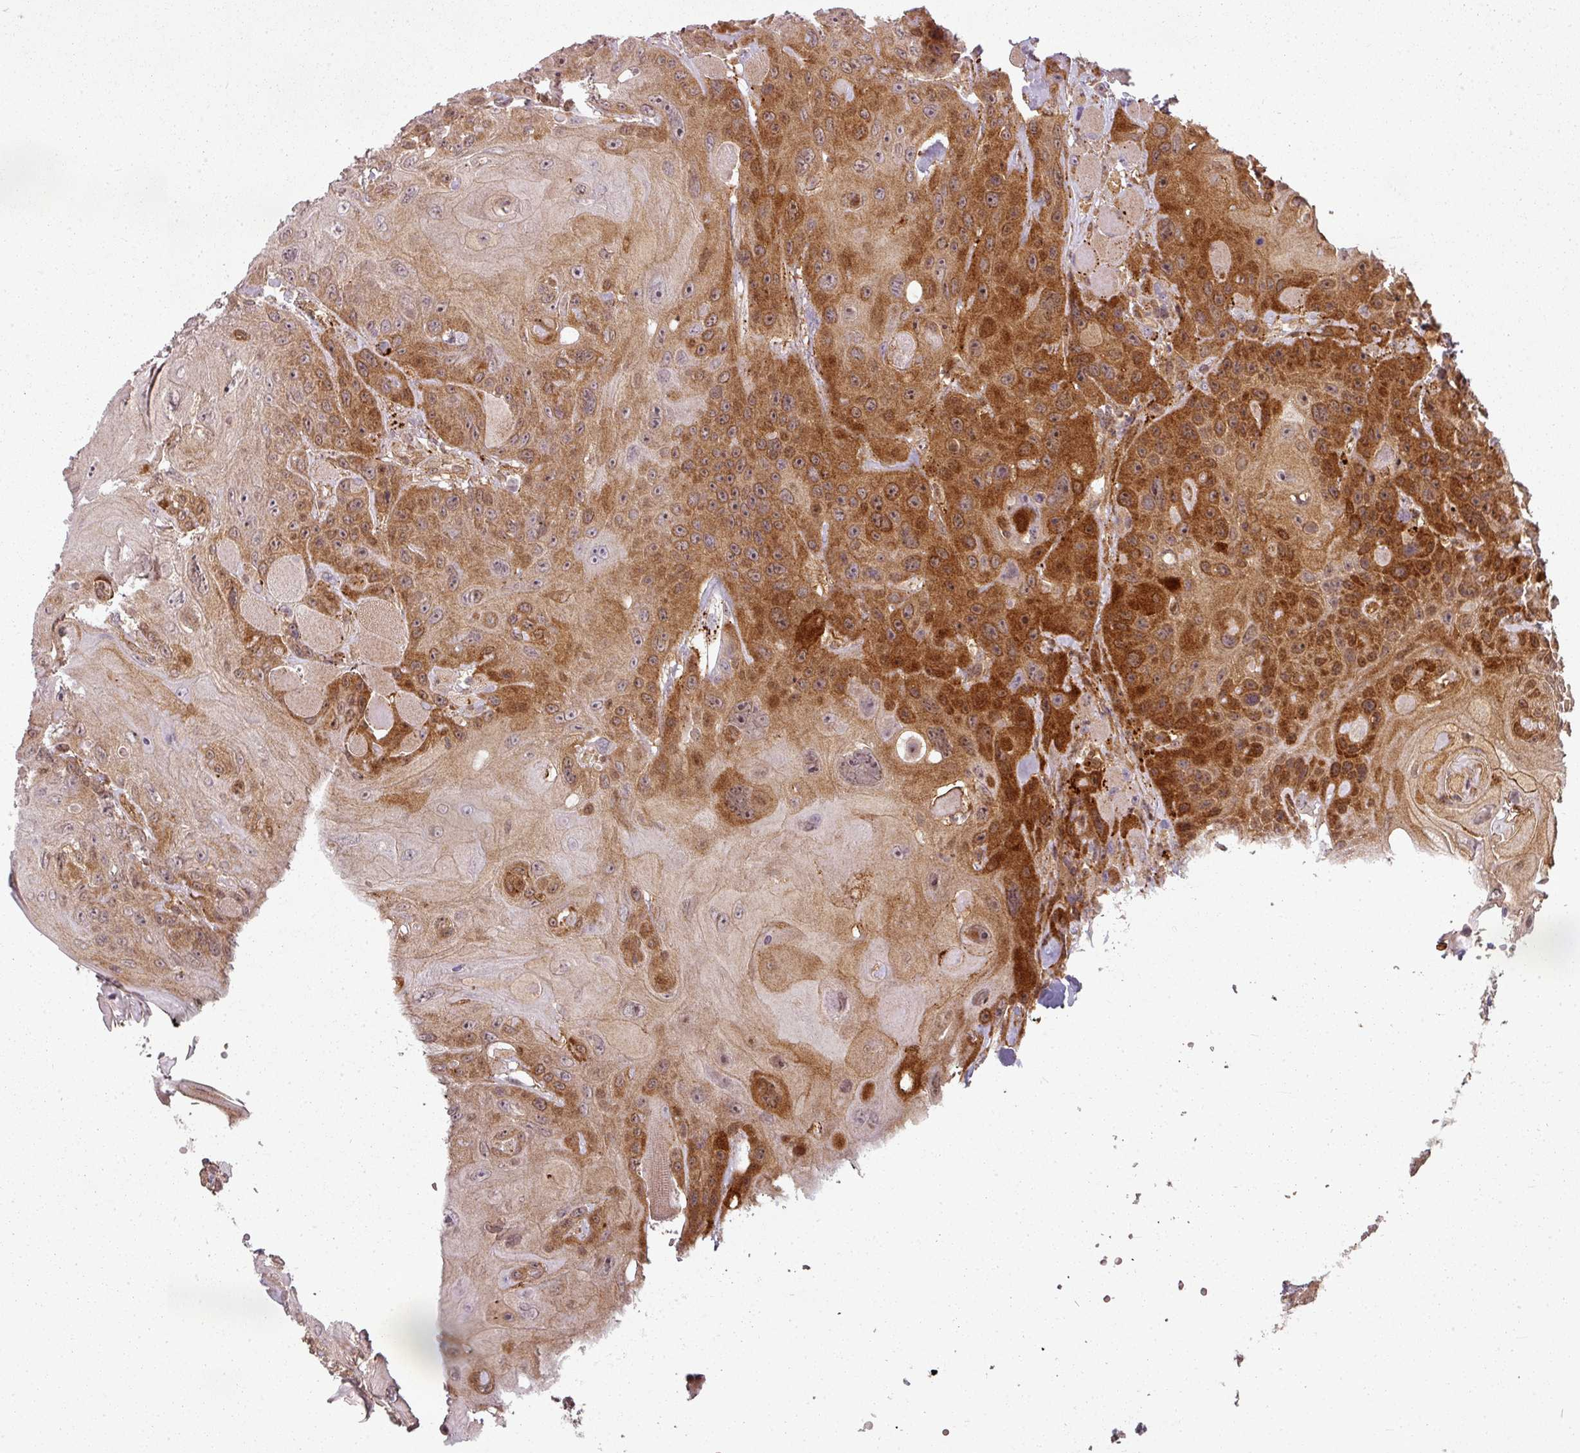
{"staining": {"intensity": "strong", "quantity": ">75%", "location": "cytoplasmic/membranous"}, "tissue": "head and neck cancer", "cell_type": "Tumor cells", "image_type": "cancer", "snomed": [{"axis": "morphology", "description": "Squamous cell carcinoma, NOS"}, {"axis": "topography", "description": "Head-Neck"}], "caption": "IHC (DAB) staining of head and neck squamous cell carcinoma reveals strong cytoplasmic/membranous protein positivity in approximately >75% of tumor cells.", "gene": "CLIC1", "patient": {"sex": "female", "age": 59}}